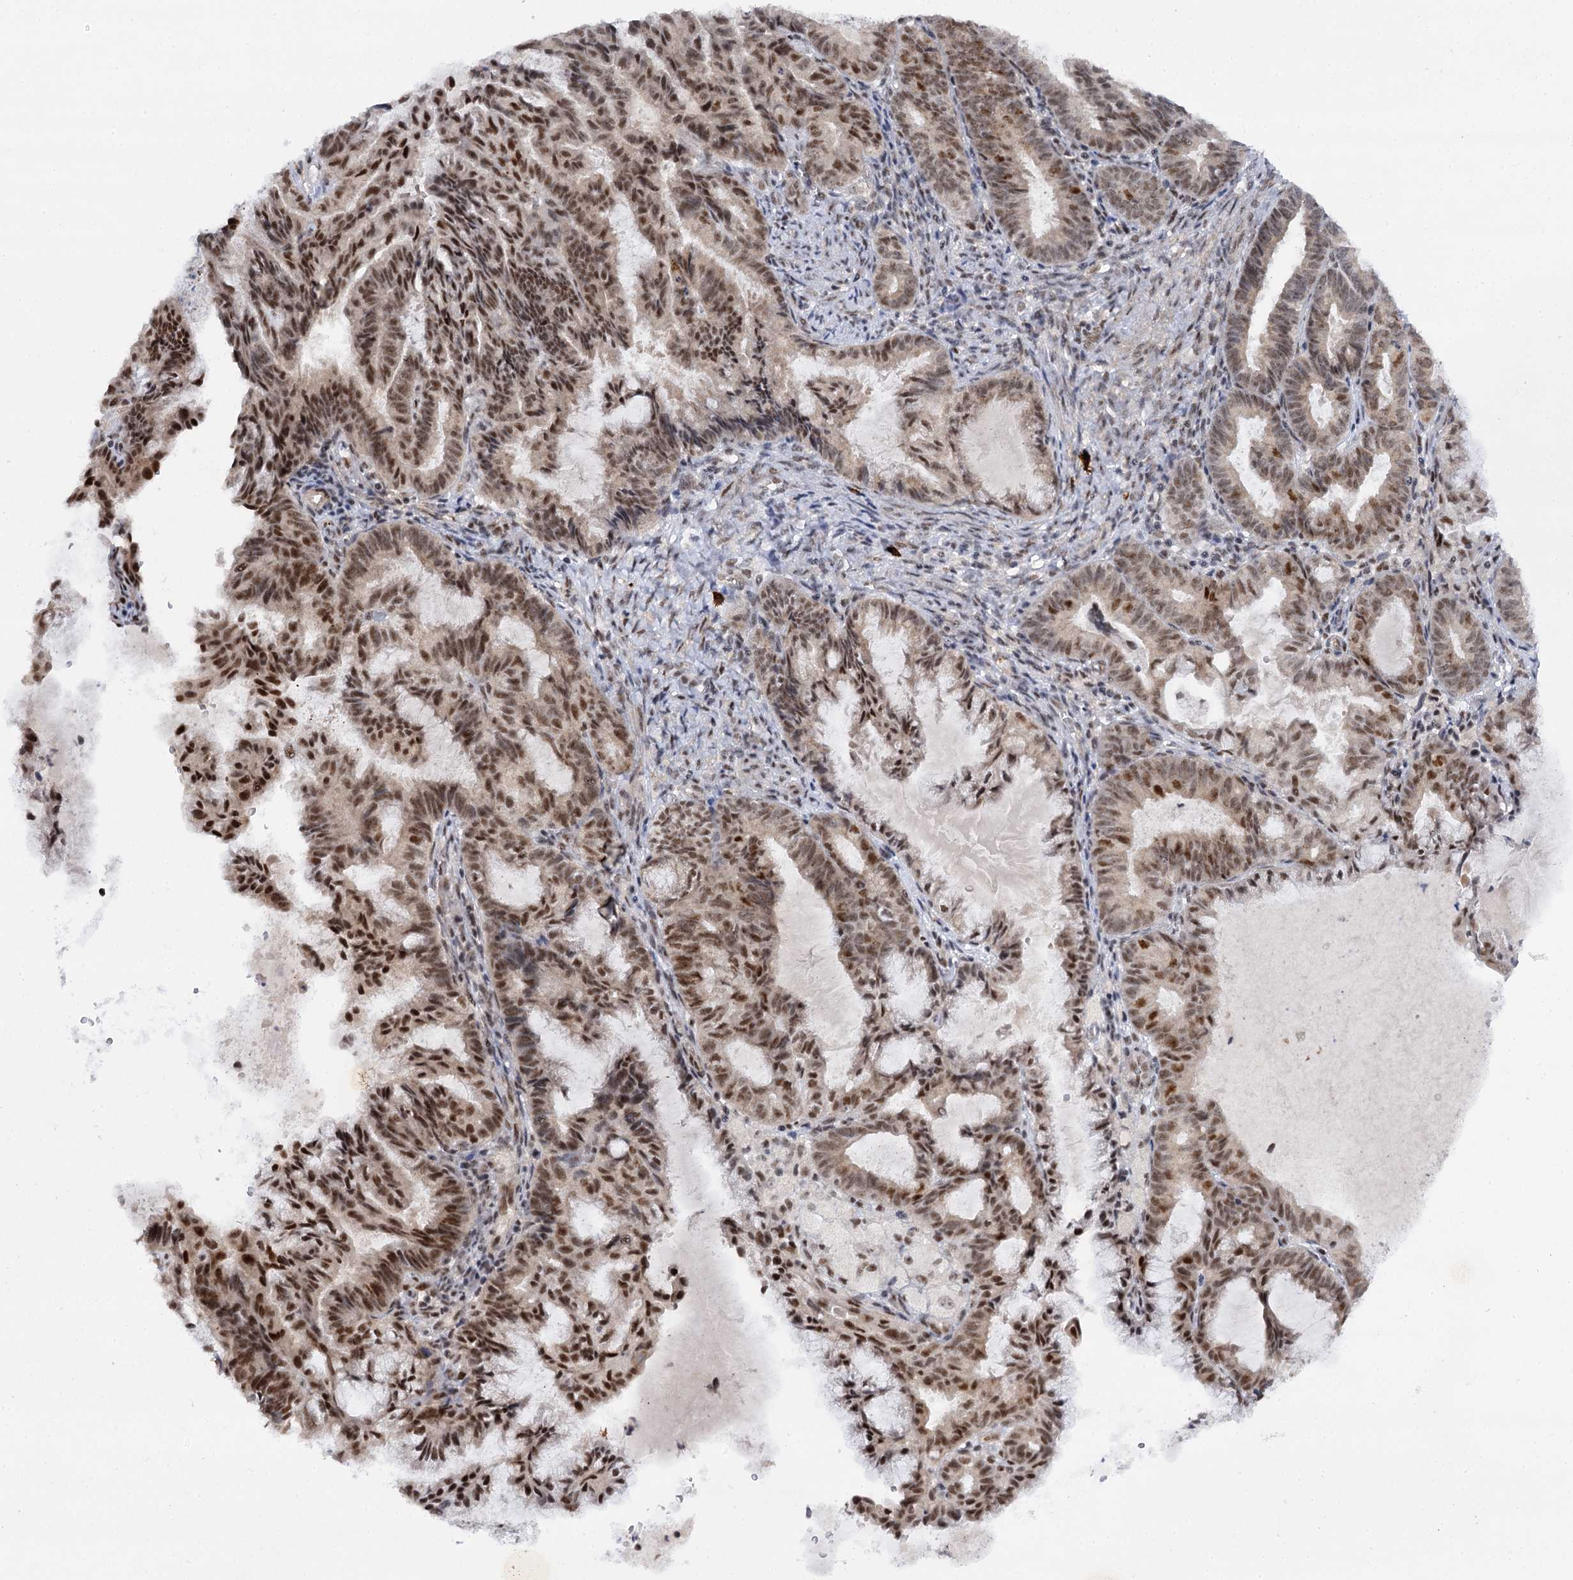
{"staining": {"intensity": "moderate", "quantity": ">75%", "location": "nuclear"}, "tissue": "endometrial cancer", "cell_type": "Tumor cells", "image_type": "cancer", "snomed": [{"axis": "morphology", "description": "Adenocarcinoma, NOS"}, {"axis": "topography", "description": "Endometrium"}], "caption": "This is a histology image of IHC staining of adenocarcinoma (endometrial), which shows moderate staining in the nuclear of tumor cells.", "gene": "BUD13", "patient": {"sex": "female", "age": 86}}